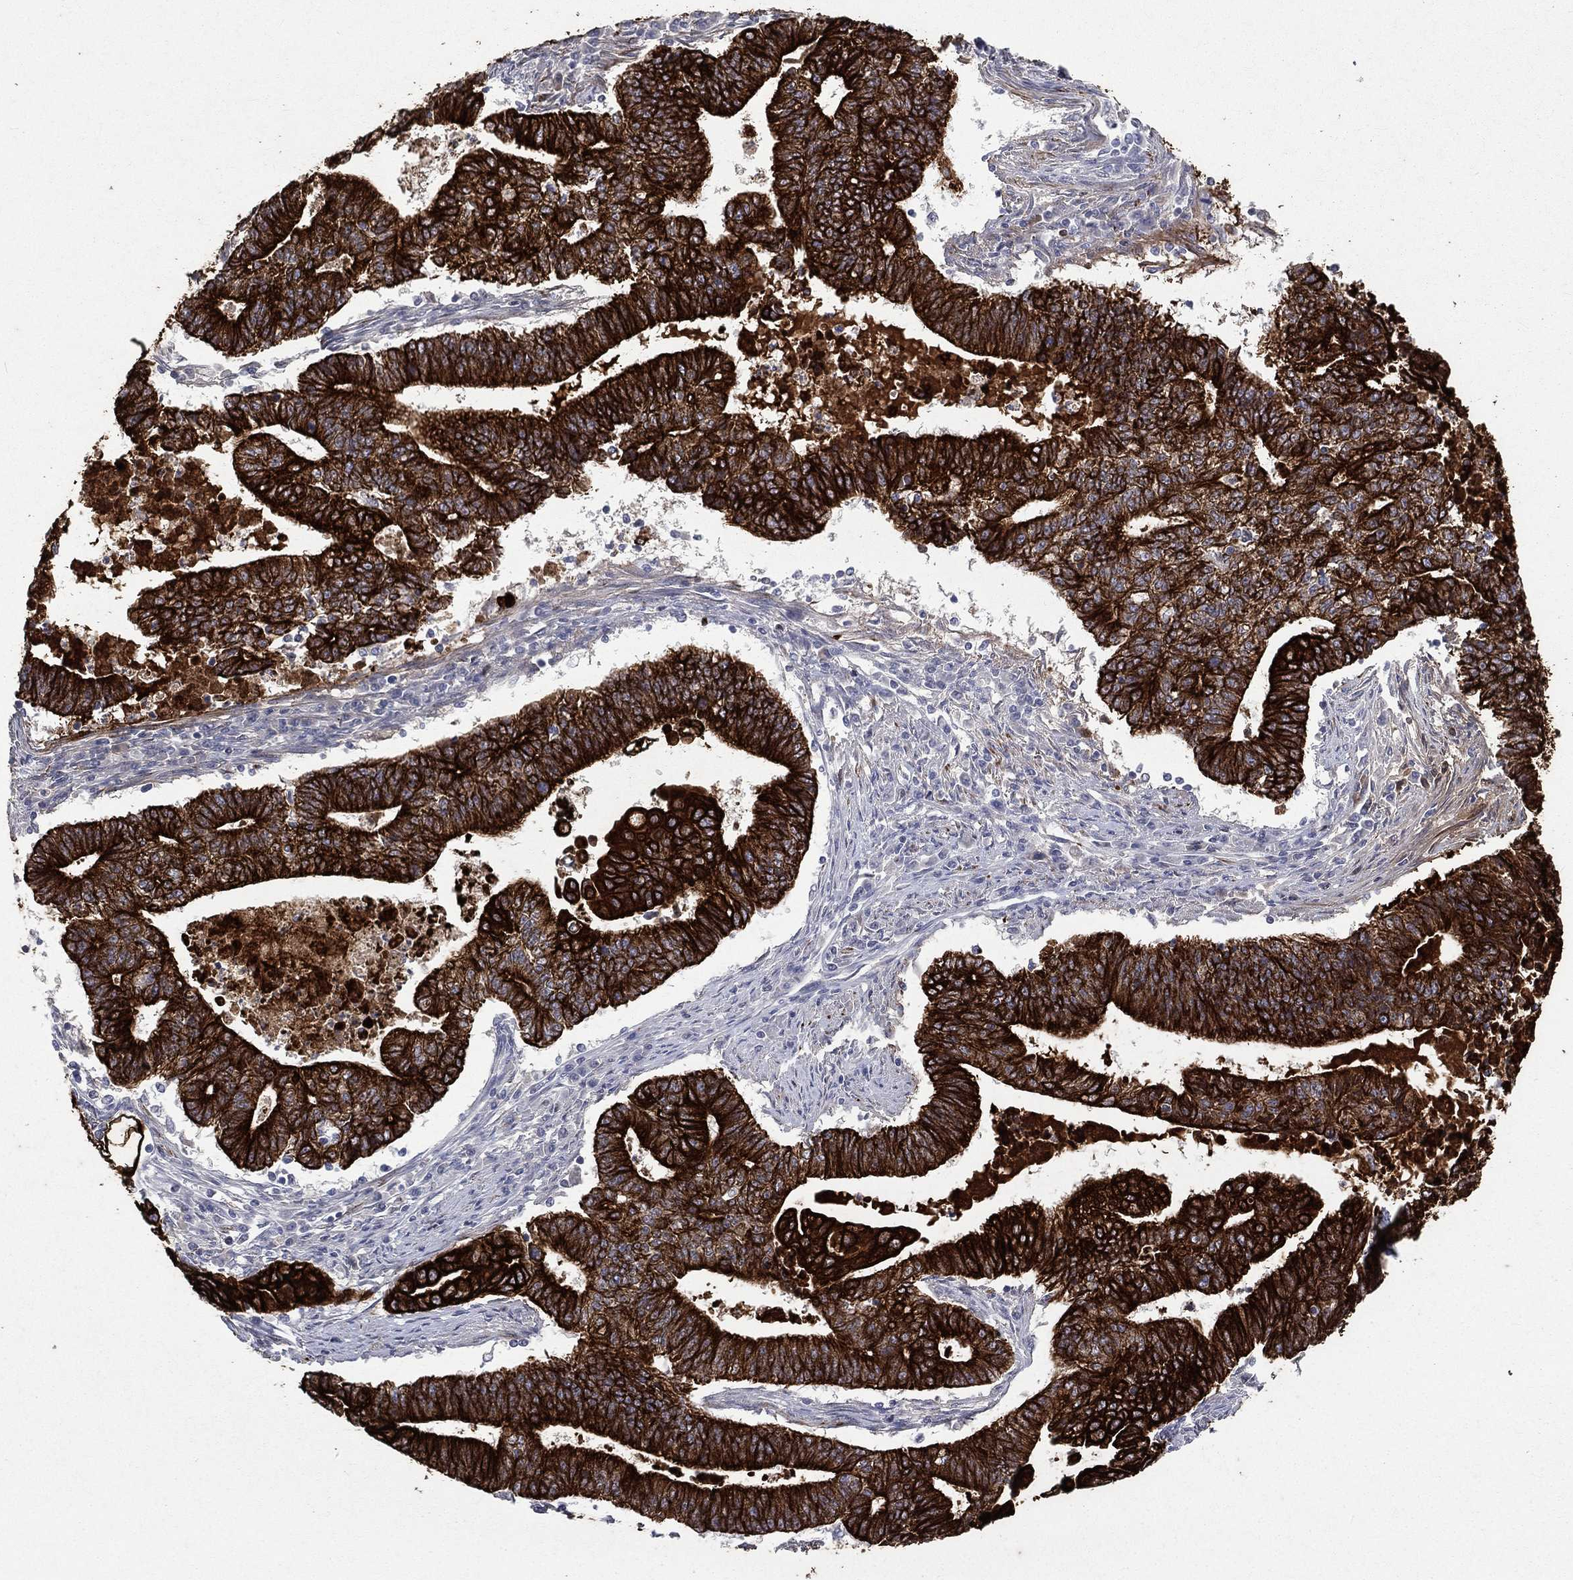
{"staining": {"intensity": "strong", "quantity": ">75%", "location": "cytoplasmic/membranous"}, "tissue": "endometrial cancer", "cell_type": "Tumor cells", "image_type": "cancer", "snomed": [{"axis": "morphology", "description": "Adenocarcinoma, NOS"}, {"axis": "topography", "description": "Uterus"}, {"axis": "topography", "description": "Endometrium"}], "caption": "A brown stain shows strong cytoplasmic/membranous positivity of a protein in endometrial cancer (adenocarcinoma) tumor cells.", "gene": "KRT7", "patient": {"sex": "female", "age": 54}}